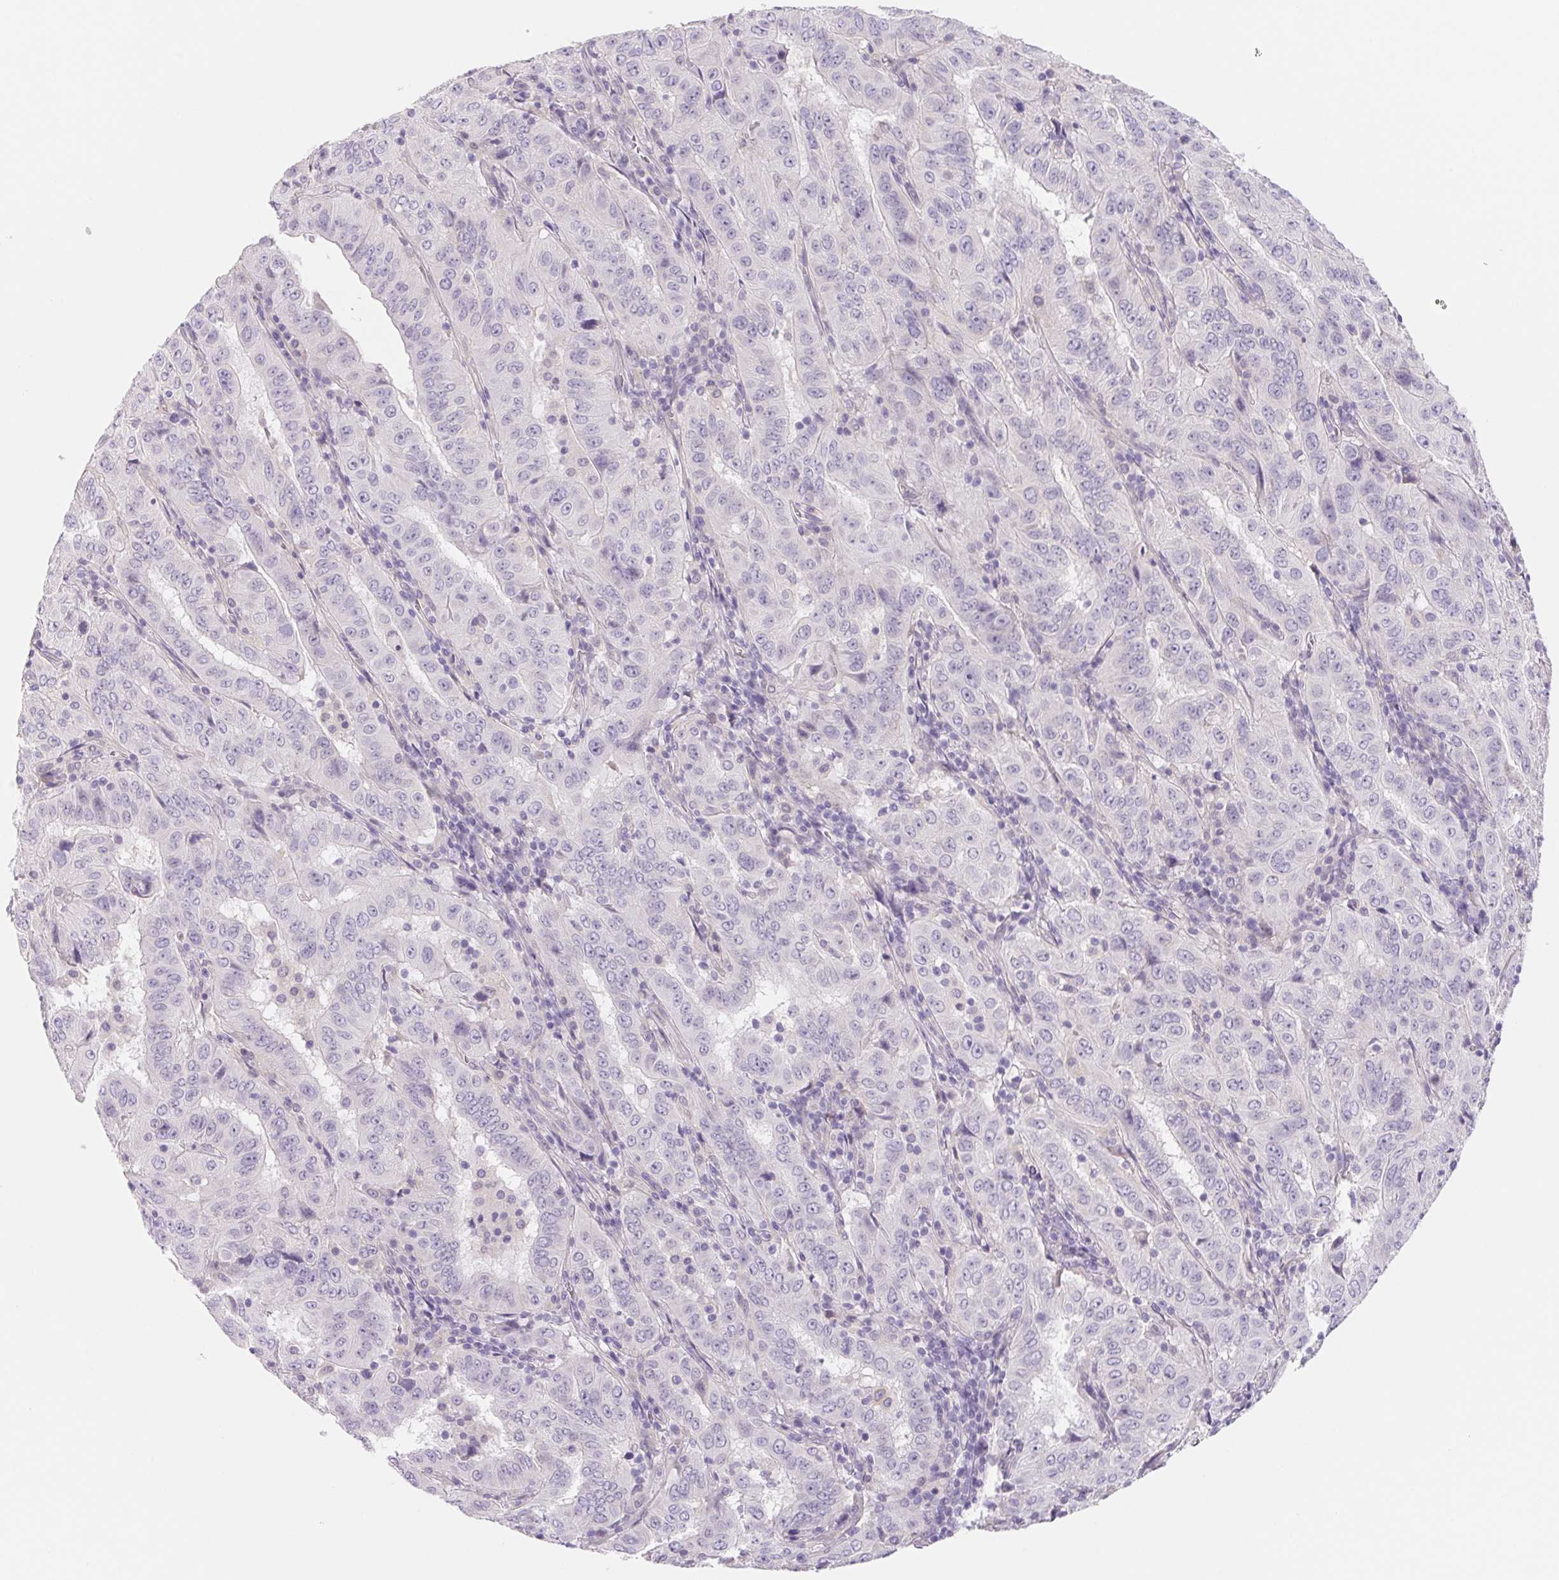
{"staining": {"intensity": "negative", "quantity": "none", "location": "none"}, "tissue": "pancreatic cancer", "cell_type": "Tumor cells", "image_type": "cancer", "snomed": [{"axis": "morphology", "description": "Adenocarcinoma, NOS"}, {"axis": "topography", "description": "Pancreas"}], "caption": "High power microscopy photomicrograph of an immunohistochemistry (IHC) histopathology image of adenocarcinoma (pancreatic), revealing no significant staining in tumor cells.", "gene": "CTNND2", "patient": {"sex": "male", "age": 63}}